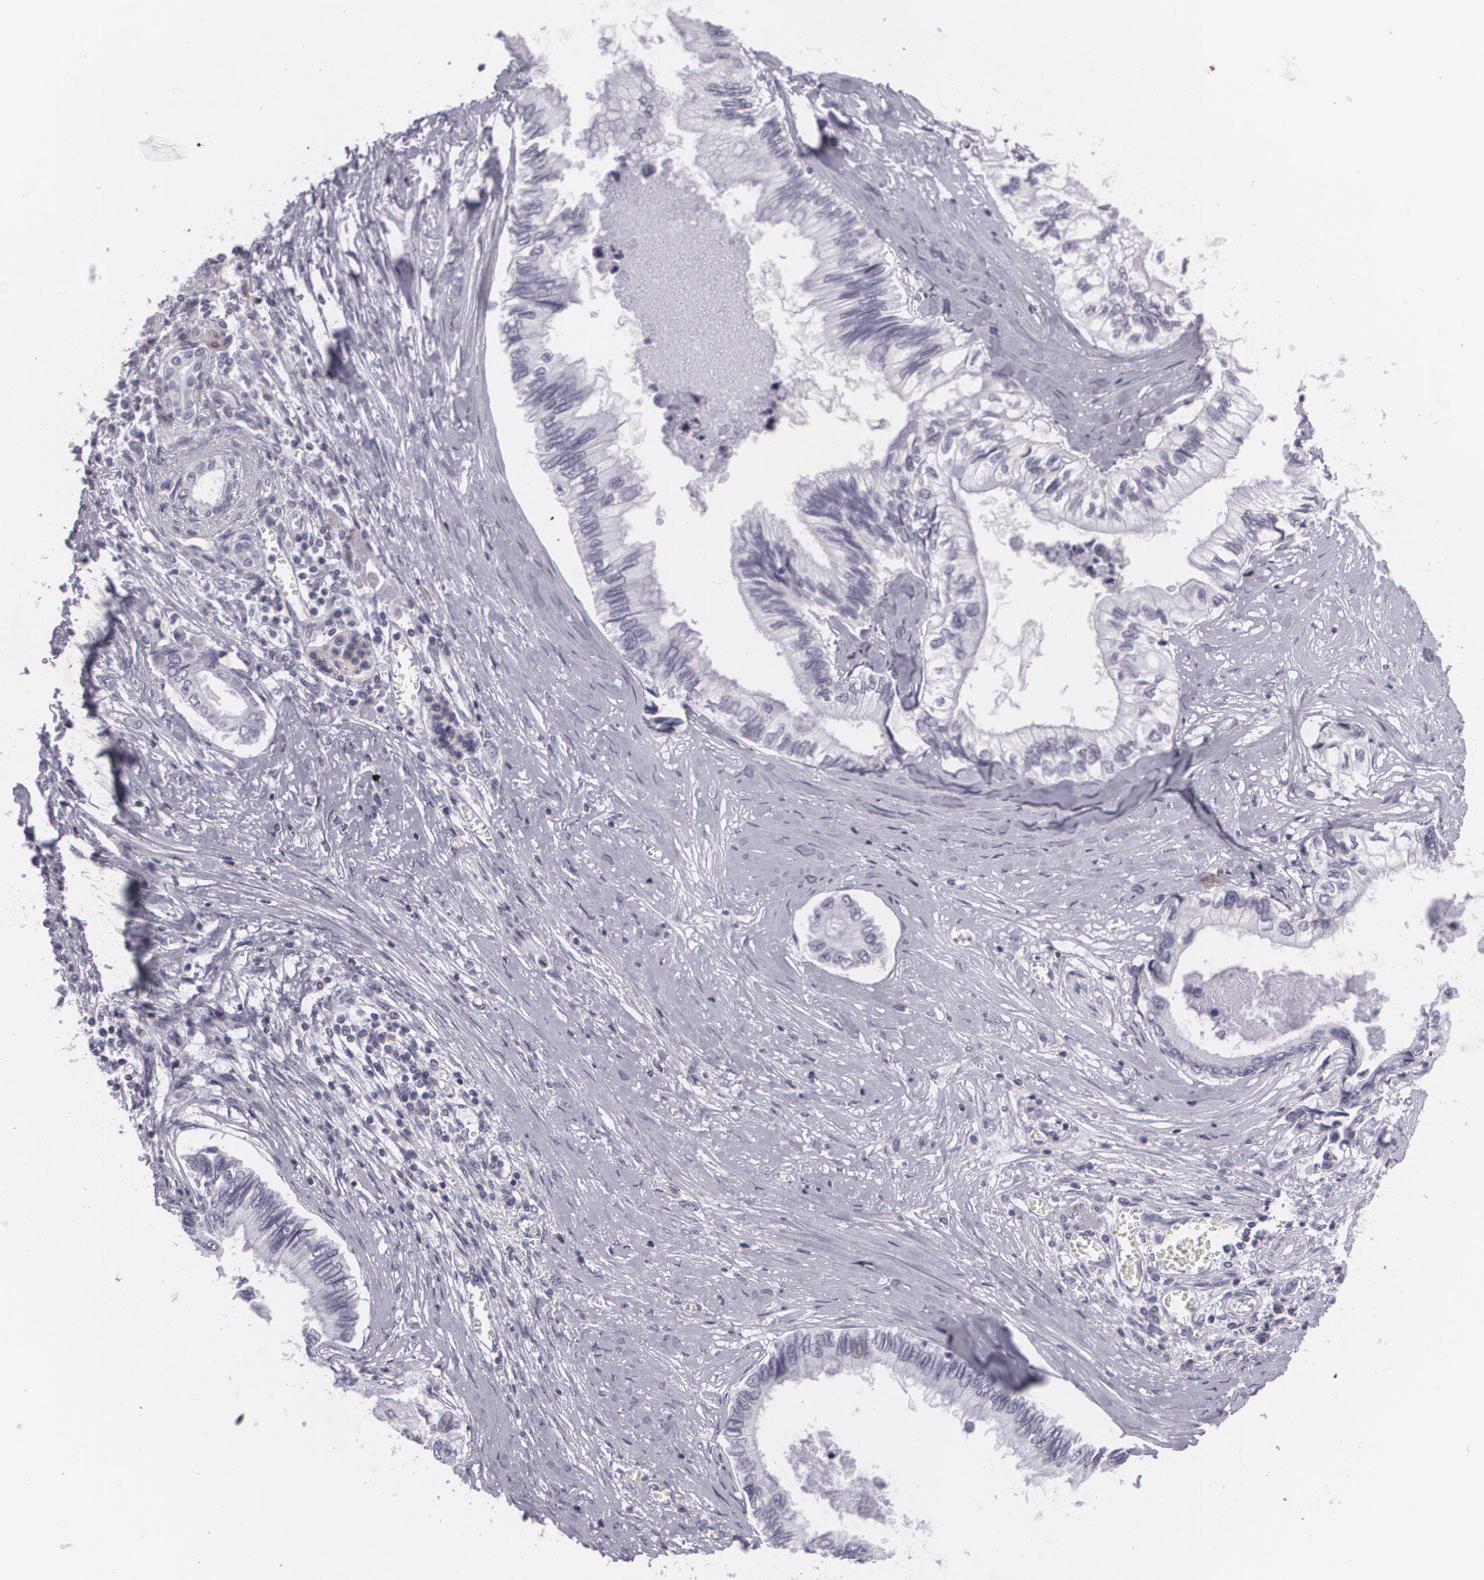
{"staining": {"intensity": "negative", "quantity": "none", "location": "none"}, "tissue": "pancreatic cancer", "cell_type": "Tumor cells", "image_type": "cancer", "snomed": [{"axis": "morphology", "description": "Adenocarcinoma, NOS"}, {"axis": "topography", "description": "Pancreas"}], "caption": "Tumor cells show no significant staining in pancreatic cancer (adenocarcinoma).", "gene": "MAP2", "patient": {"sex": "female", "age": 66}}